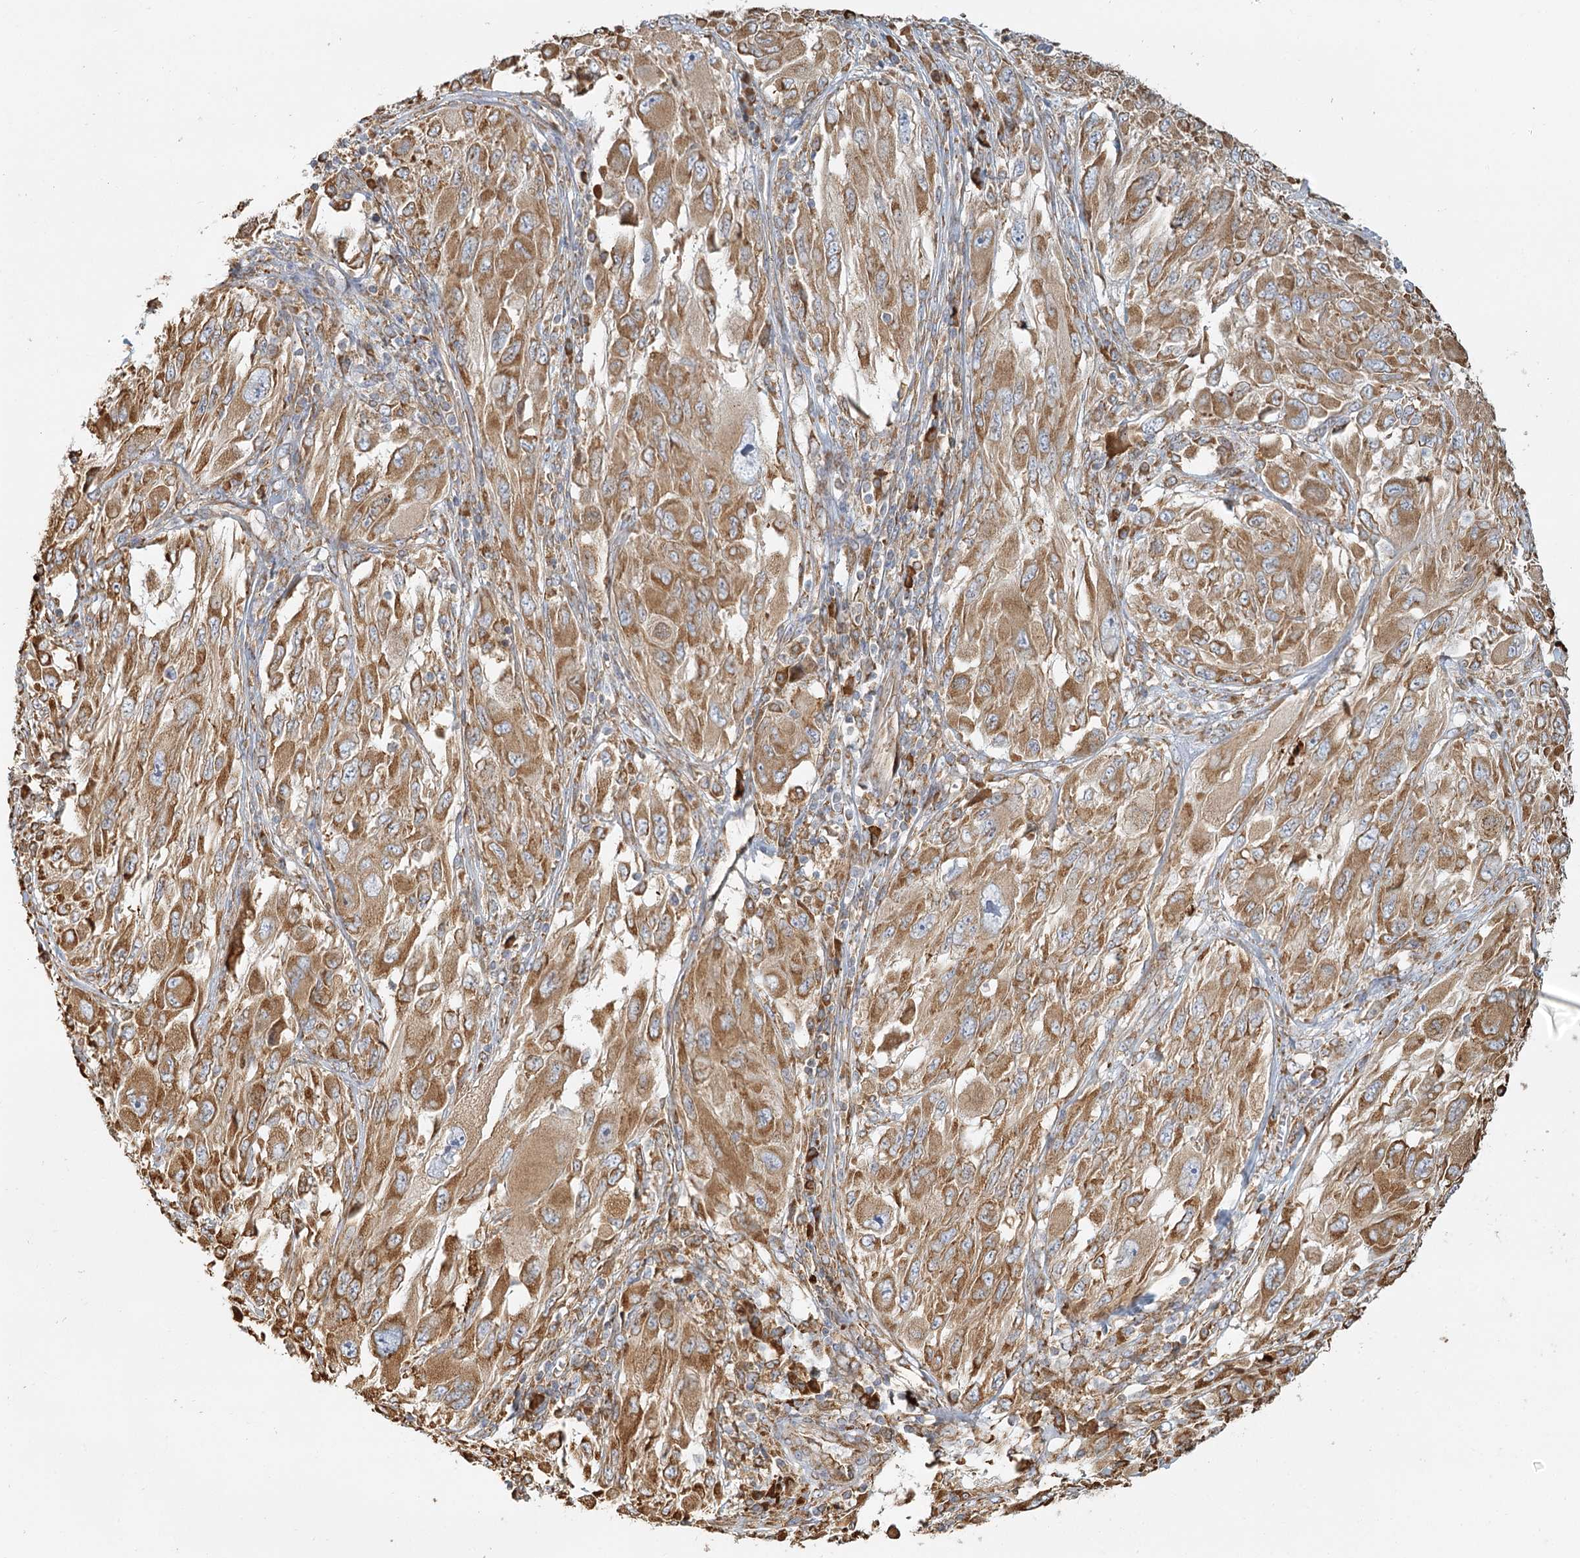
{"staining": {"intensity": "moderate", "quantity": ">75%", "location": "cytoplasmic/membranous"}, "tissue": "melanoma", "cell_type": "Tumor cells", "image_type": "cancer", "snomed": [{"axis": "morphology", "description": "Malignant melanoma, NOS"}, {"axis": "topography", "description": "Skin"}], "caption": "Protein staining of melanoma tissue shows moderate cytoplasmic/membranous expression in approximately >75% of tumor cells.", "gene": "TAS1R1", "patient": {"sex": "female", "age": 91}}